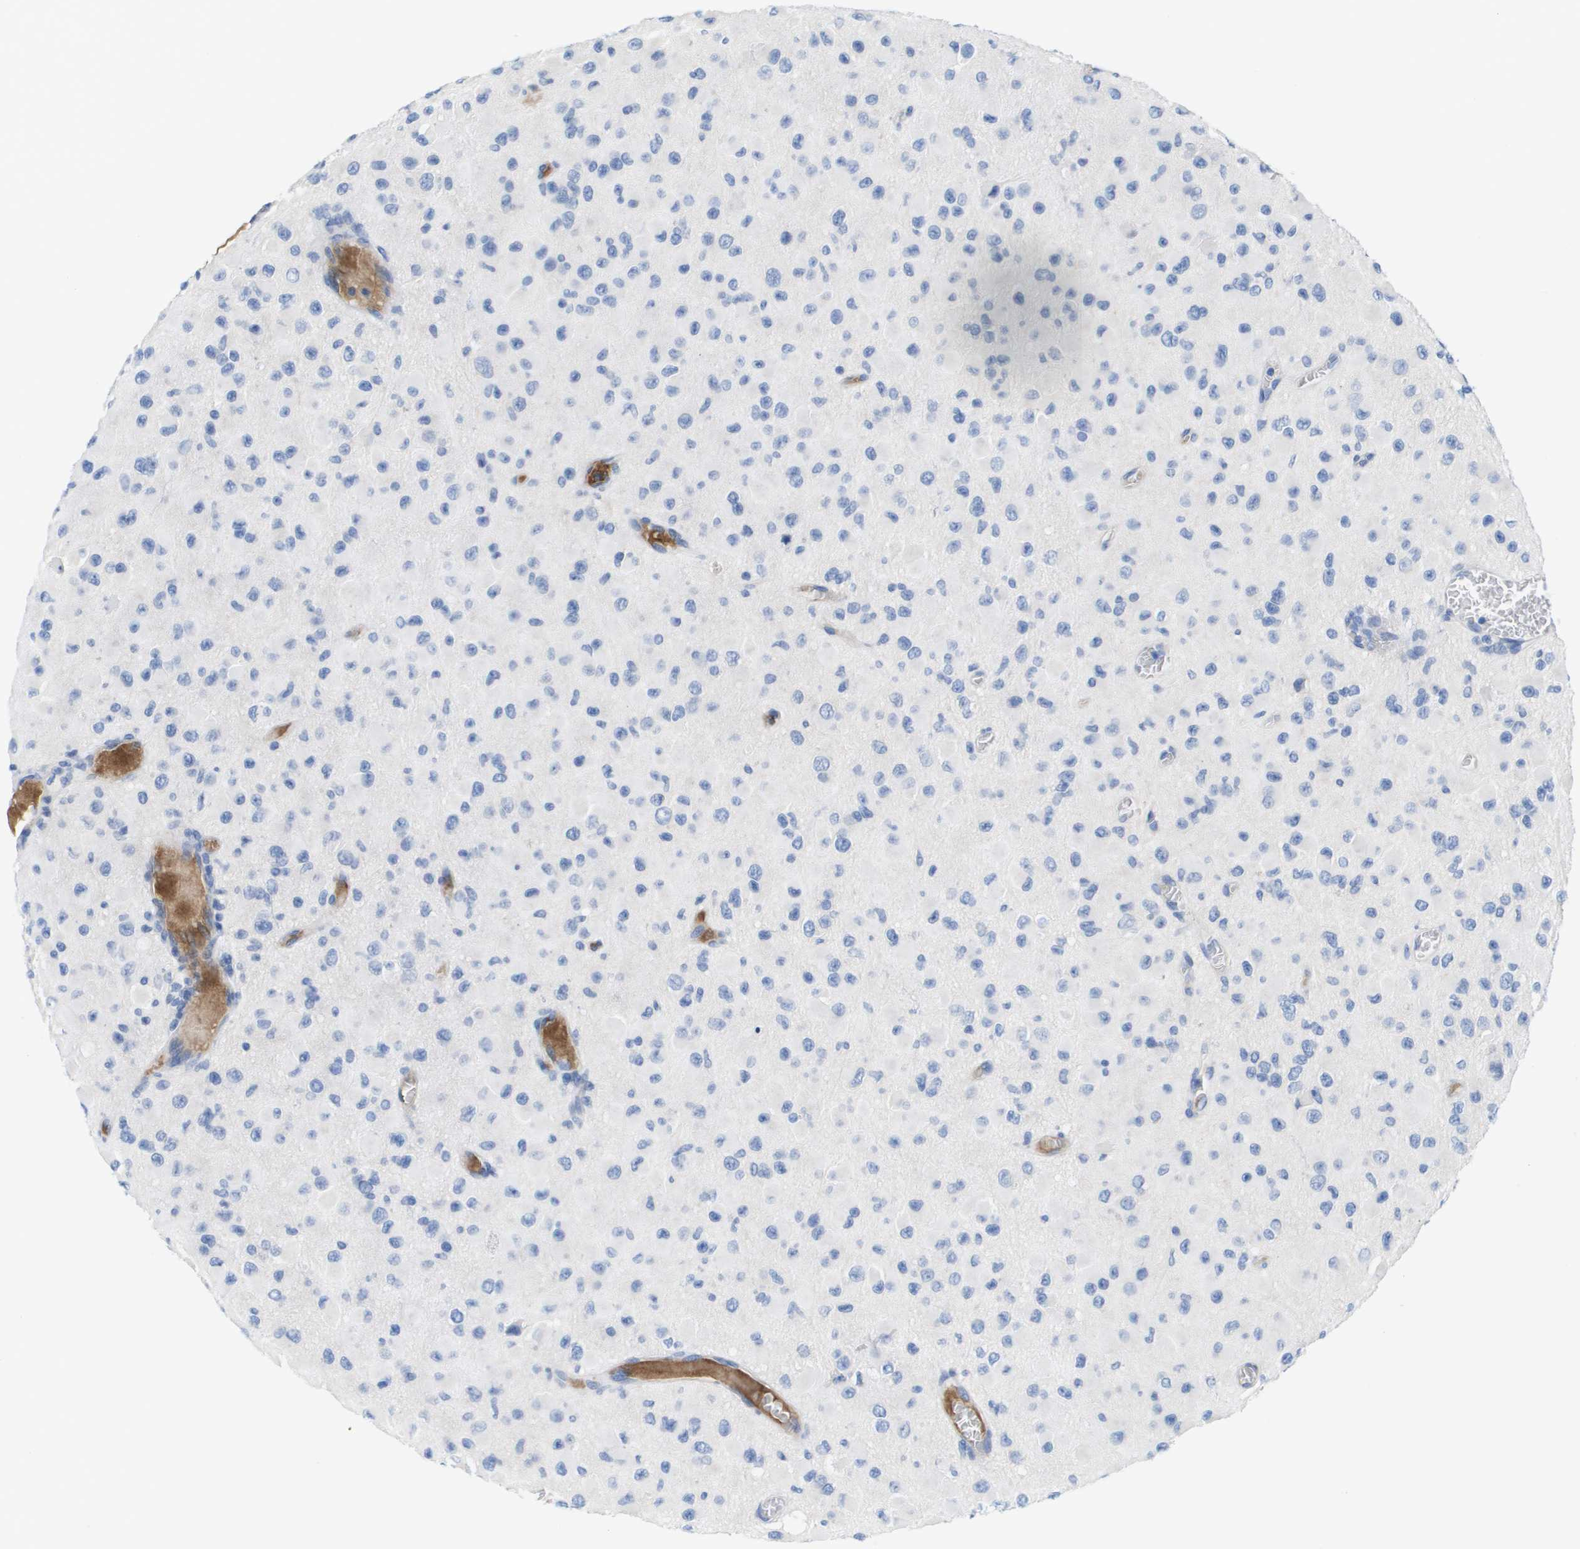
{"staining": {"intensity": "negative", "quantity": "none", "location": "none"}, "tissue": "glioma", "cell_type": "Tumor cells", "image_type": "cancer", "snomed": [{"axis": "morphology", "description": "Glioma, malignant, Low grade"}, {"axis": "topography", "description": "Brain"}], "caption": "There is no significant staining in tumor cells of malignant low-grade glioma. Nuclei are stained in blue.", "gene": "APOA1", "patient": {"sex": "female", "age": 37}}